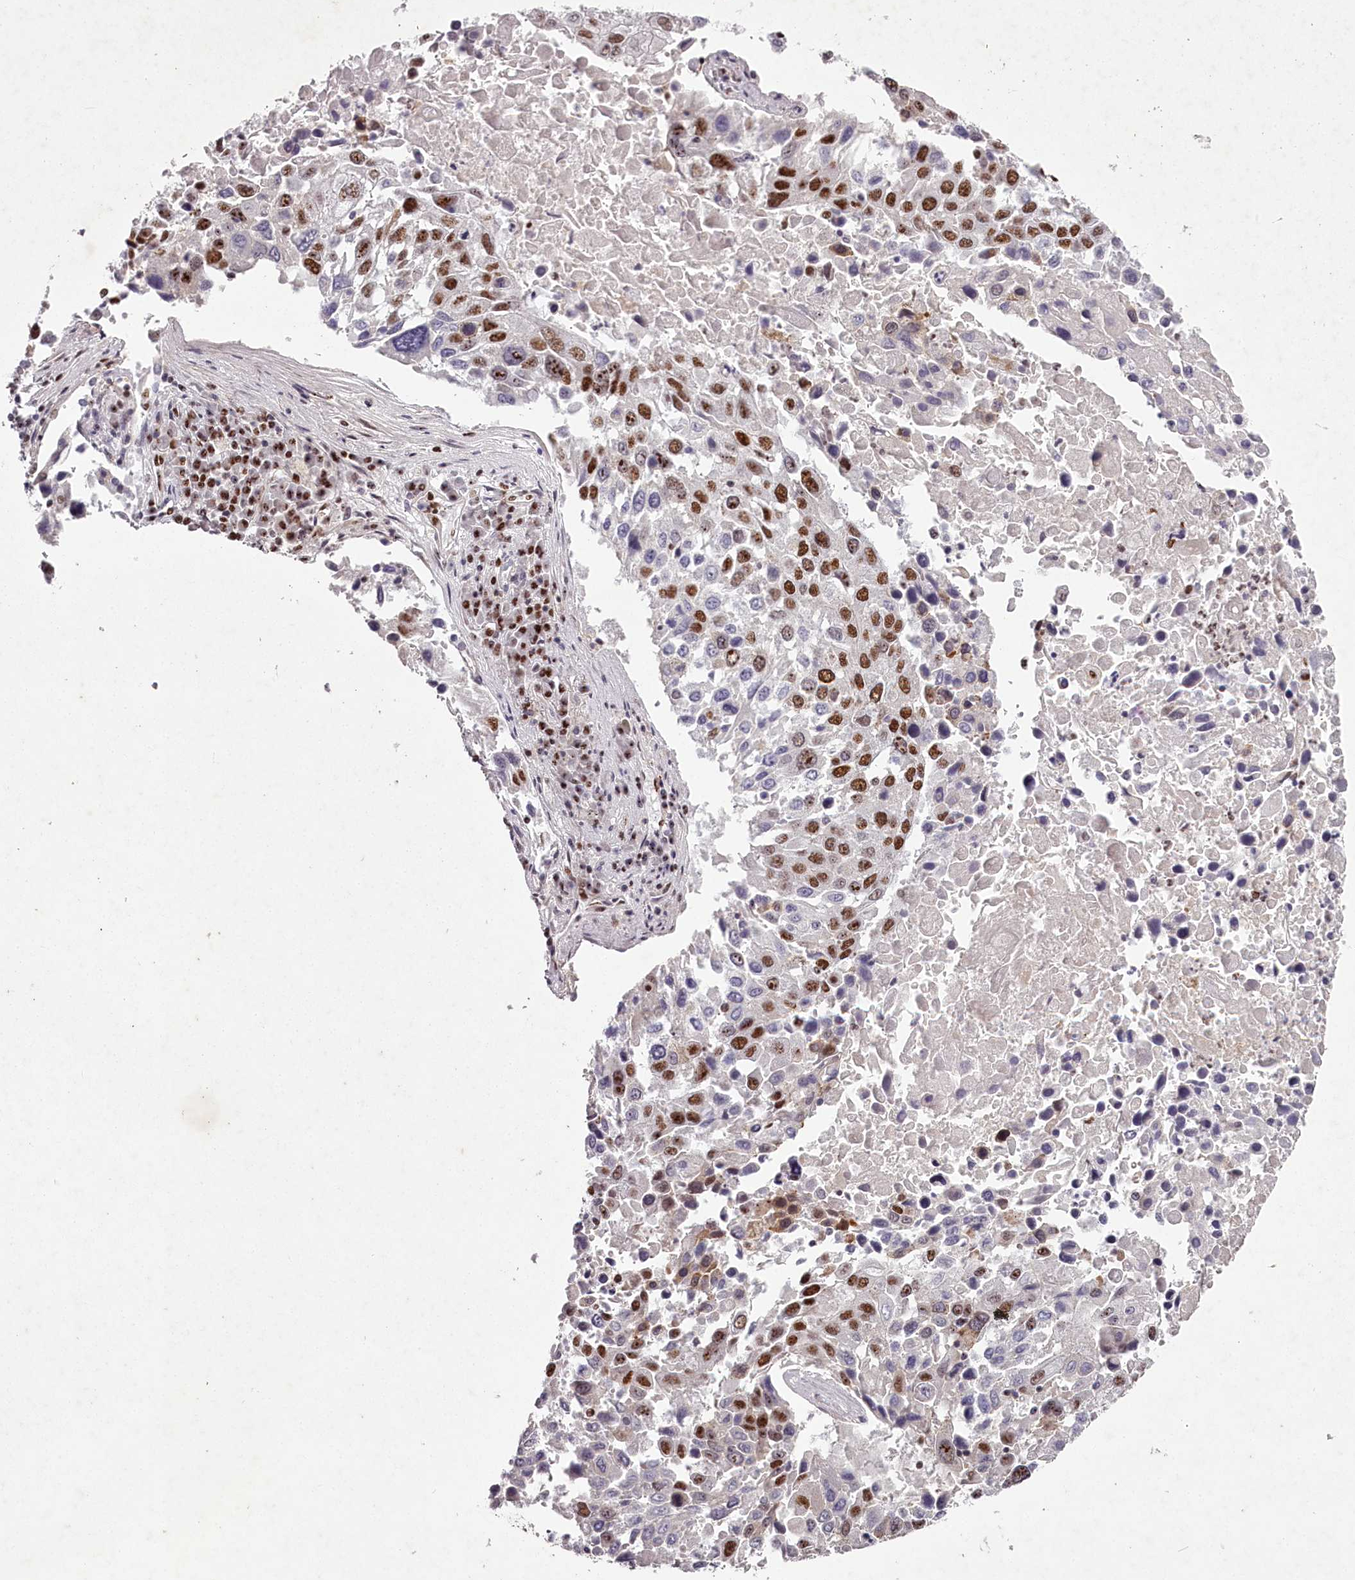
{"staining": {"intensity": "moderate", "quantity": "<25%", "location": "nuclear"}, "tissue": "lung cancer", "cell_type": "Tumor cells", "image_type": "cancer", "snomed": [{"axis": "morphology", "description": "Squamous cell carcinoma, NOS"}, {"axis": "topography", "description": "Lung"}], "caption": "Lung cancer (squamous cell carcinoma) was stained to show a protein in brown. There is low levels of moderate nuclear expression in about <25% of tumor cells.", "gene": "PSPC1", "patient": {"sex": "male", "age": 65}}